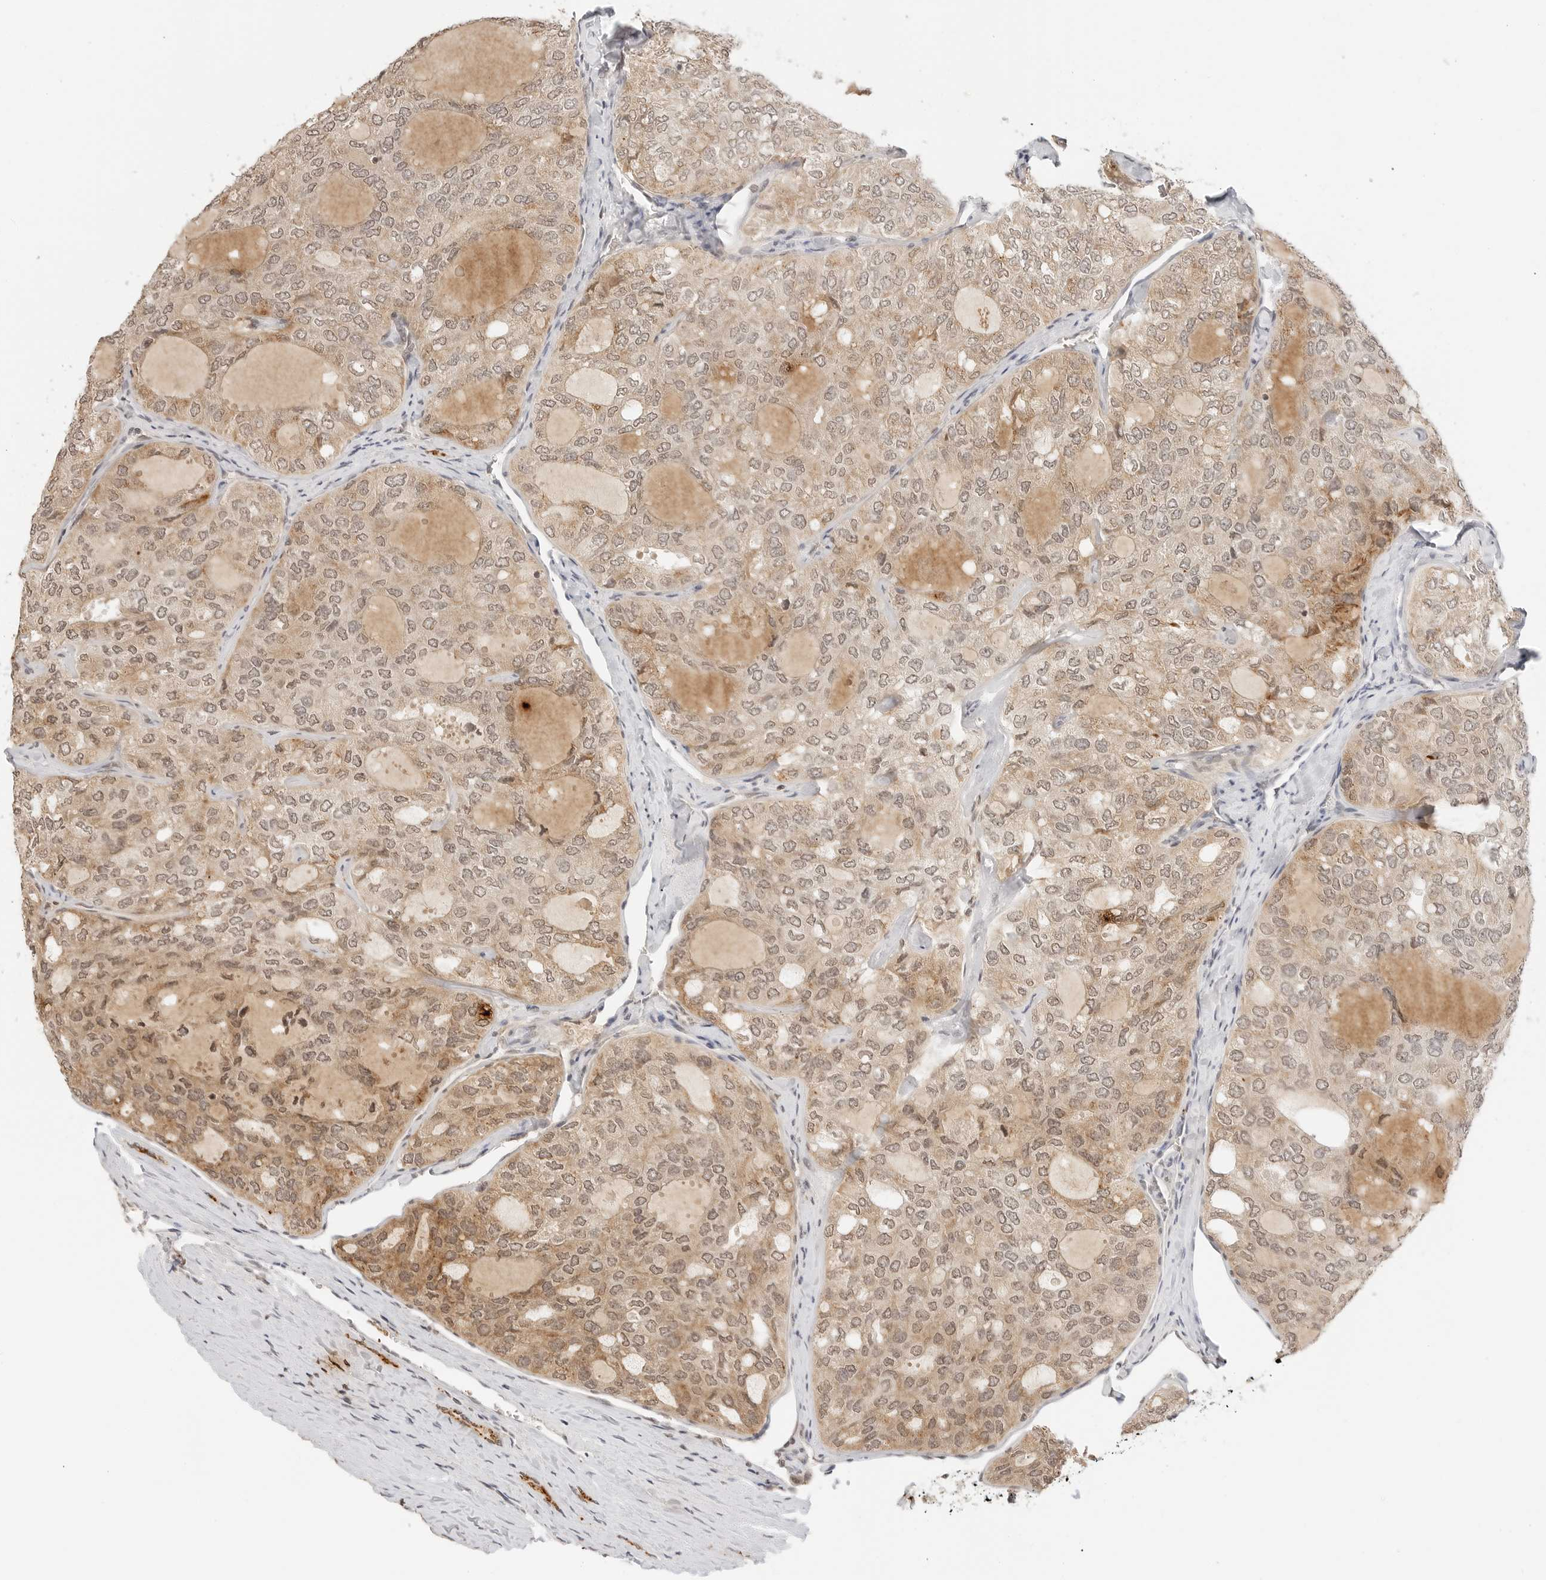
{"staining": {"intensity": "moderate", "quantity": ">75%", "location": "cytoplasmic/membranous,nuclear"}, "tissue": "thyroid cancer", "cell_type": "Tumor cells", "image_type": "cancer", "snomed": [{"axis": "morphology", "description": "Follicular adenoma carcinoma, NOS"}, {"axis": "topography", "description": "Thyroid gland"}], "caption": "Follicular adenoma carcinoma (thyroid) stained for a protein (brown) demonstrates moderate cytoplasmic/membranous and nuclear positive expression in approximately >75% of tumor cells.", "gene": "GPR34", "patient": {"sex": "male", "age": 75}}